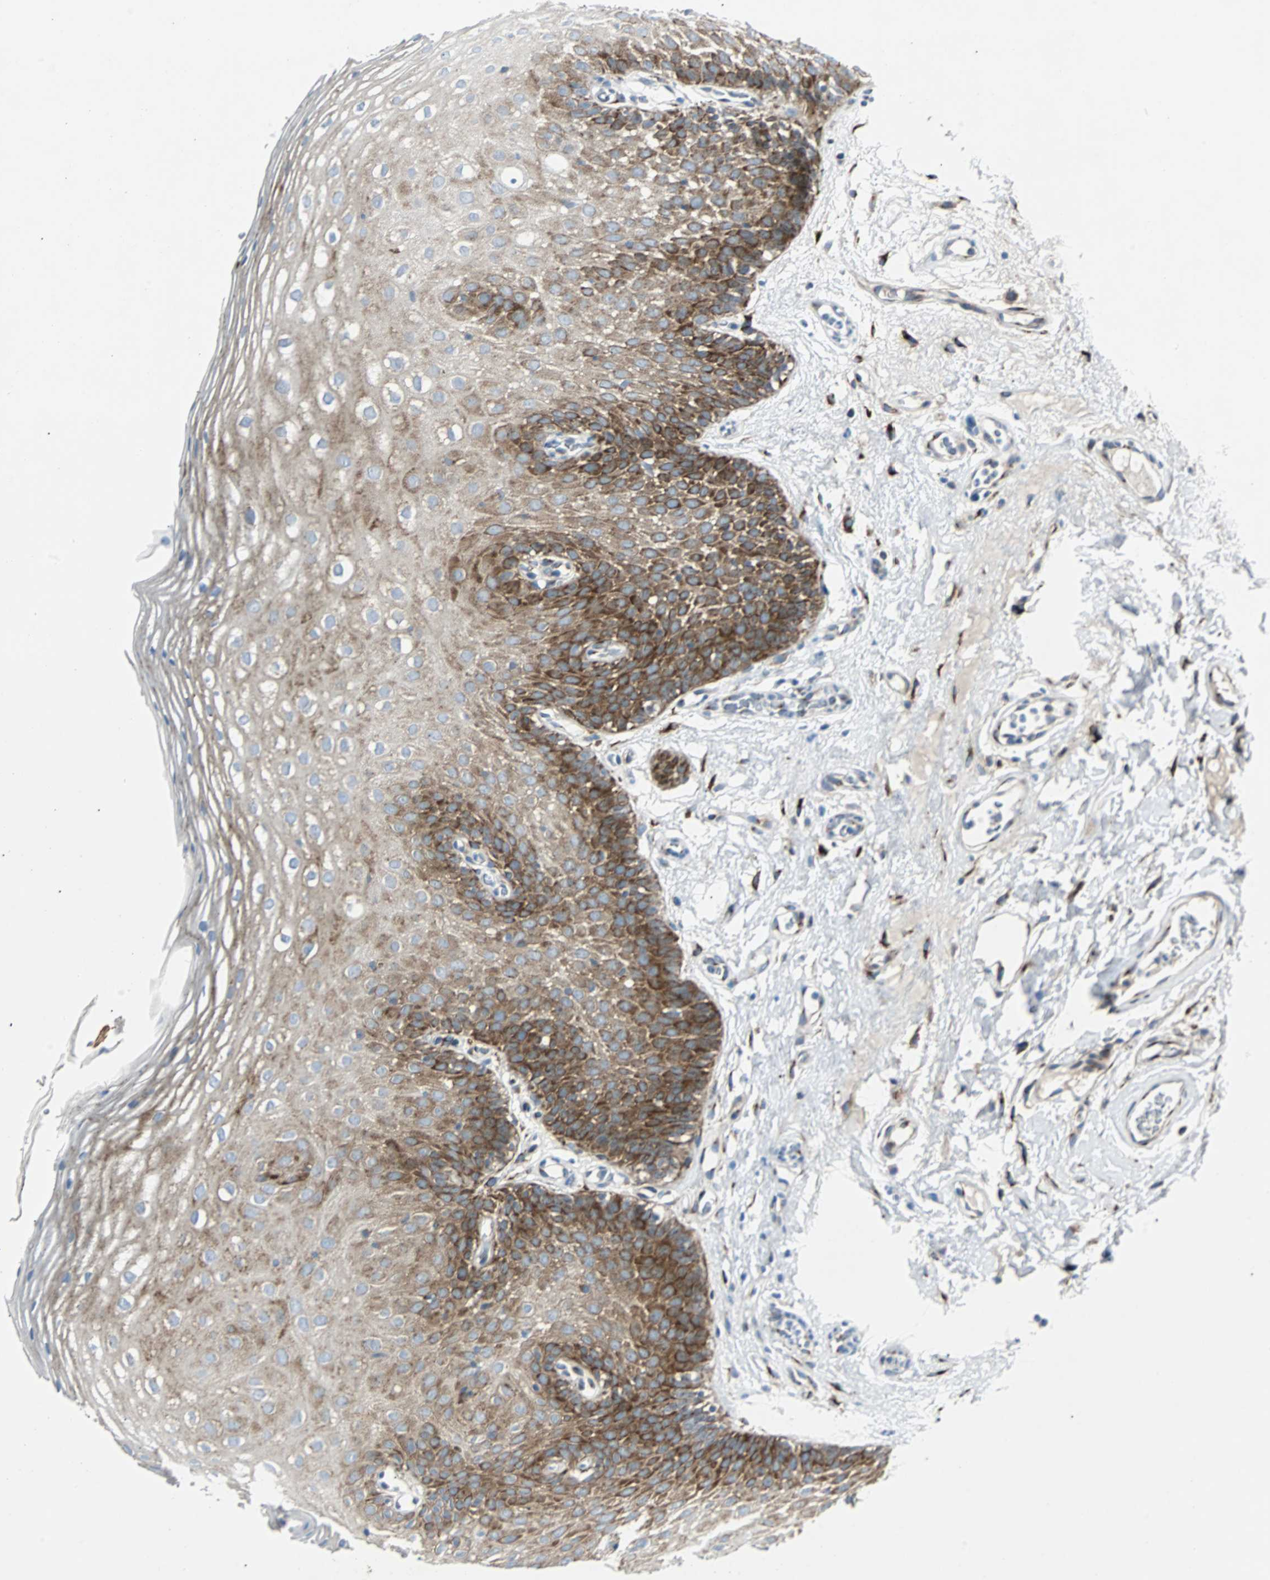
{"staining": {"intensity": "strong", "quantity": "<25%", "location": "cytoplasmic/membranous"}, "tissue": "oral mucosa", "cell_type": "Squamous epithelial cells", "image_type": "normal", "snomed": [{"axis": "morphology", "description": "Normal tissue, NOS"}, {"axis": "morphology", "description": "Squamous cell carcinoma, NOS"}, {"axis": "topography", "description": "Skeletal muscle"}, {"axis": "topography", "description": "Oral tissue"}], "caption": "Strong cytoplasmic/membranous protein positivity is present in about <25% of squamous epithelial cells in oral mucosa.", "gene": "BBC3", "patient": {"sex": "male", "age": 71}}